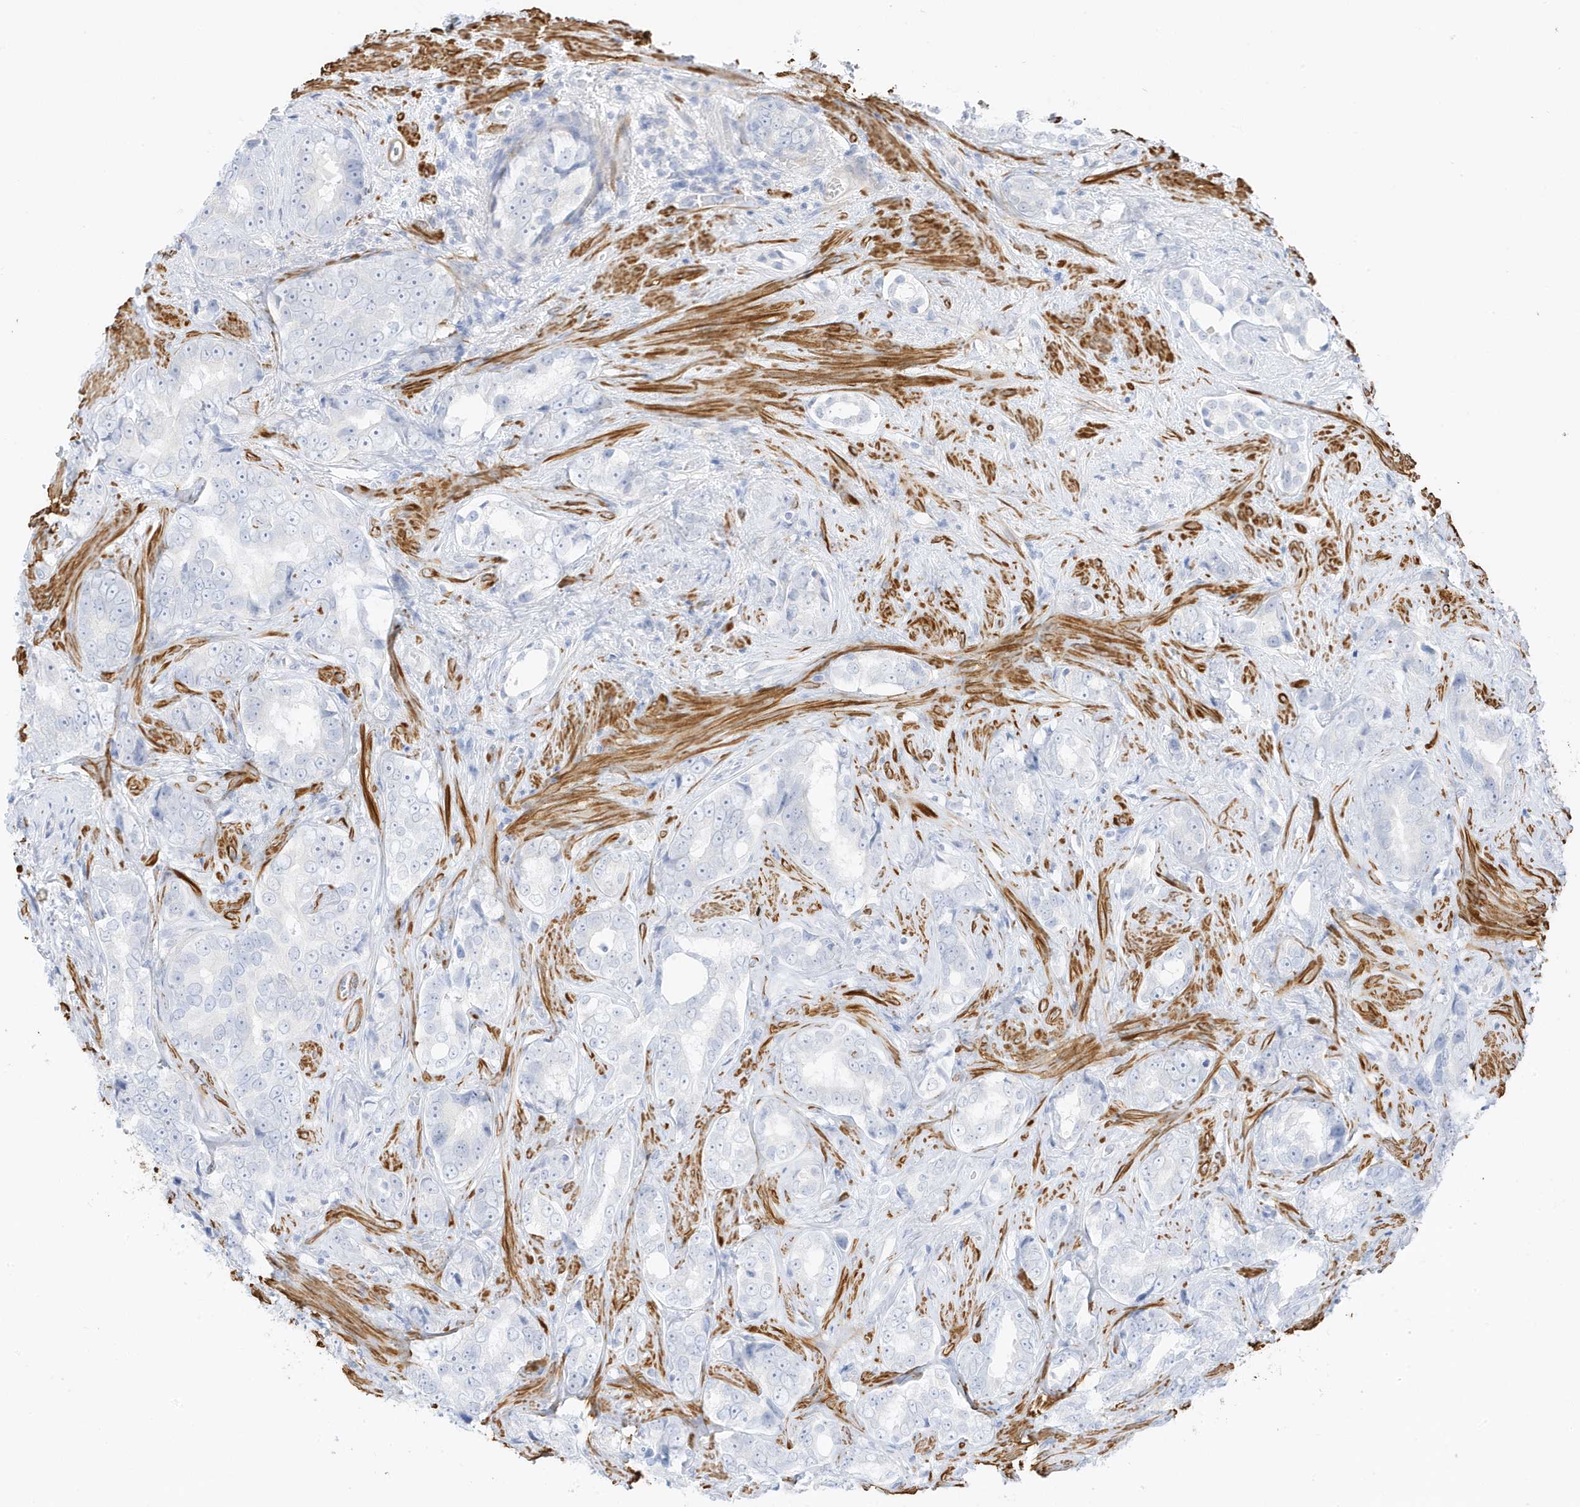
{"staining": {"intensity": "negative", "quantity": "none", "location": "none"}, "tissue": "prostate cancer", "cell_type": "Tumor cells", "image_type": "cancer", "snomed": [{"axis": "morphology", "description": "Adenocarcinoma, High grade"}, {"axis": "topography", "description": "Prostate"}], "caption": "Human prostate cancer stained for a protein using immunohistochemistry (IHC) demonstrates no positivity in tumor cells.", "gene": "SLC22A13", "patient": {"sex": "male", "age": 66}}